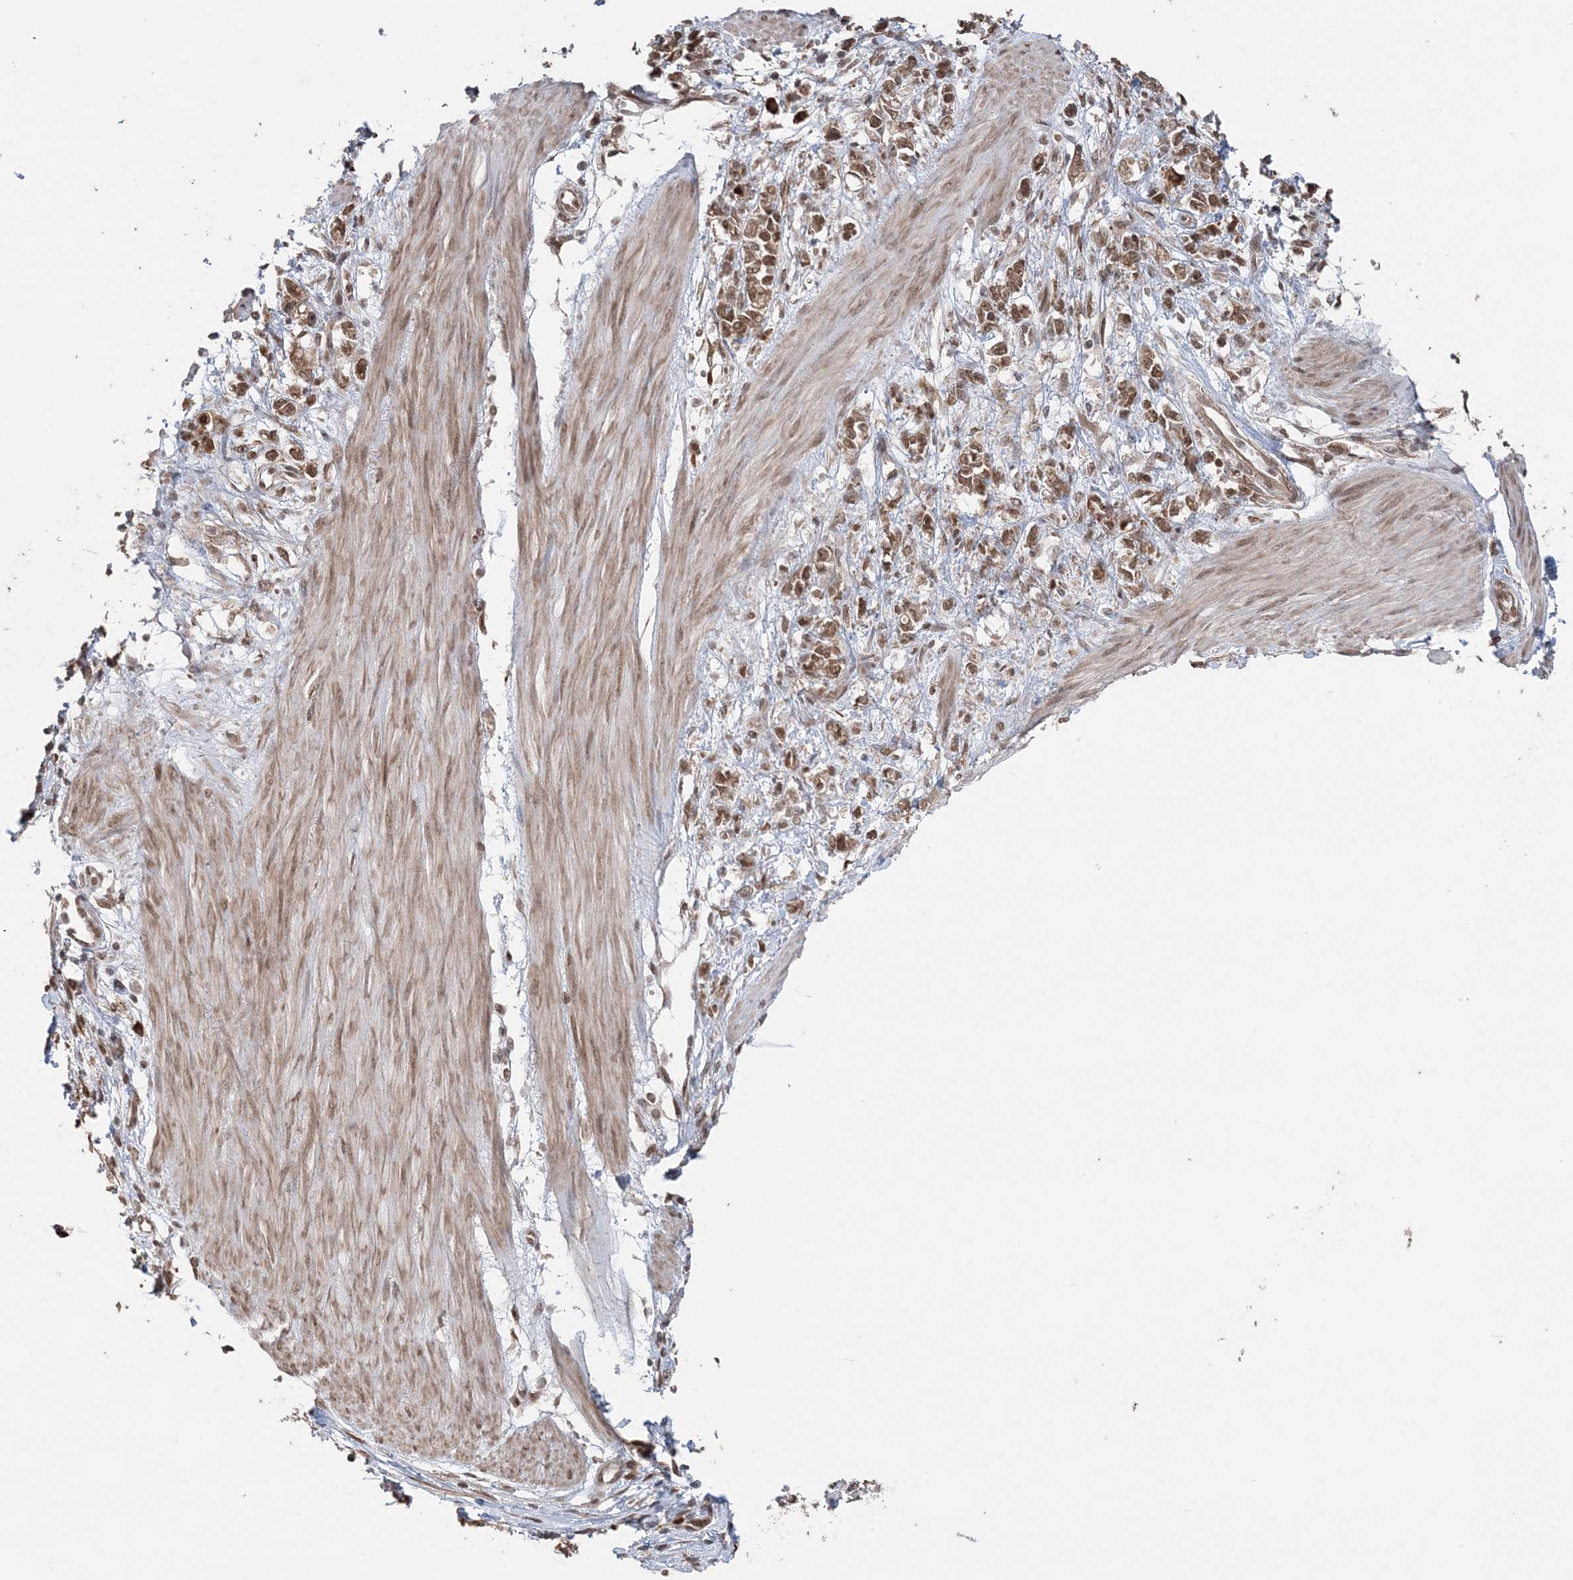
{"staining": {"intensity": "moderate", "quantity": ">75%", "location": "cytoplasmic/membranous,nuclear"}, "tissue": "stomach cancer", "cell_type": "Tumor cells", "image_type": "cancer", "snomed": [{"axis": "morphology", "description": "Adenocarcinoma, NOS"}, {"axis": "topography", "description": "Stomach"}], "caption": "DAB immunohistochemical staining of adenocarcinoma (stomach) displays moderate cytoplasmic/membranous and nuclear protein expression in about >75% of tumor cells.", "gene": "TMED10", "patient": {"sex": "female", "age": 76}}